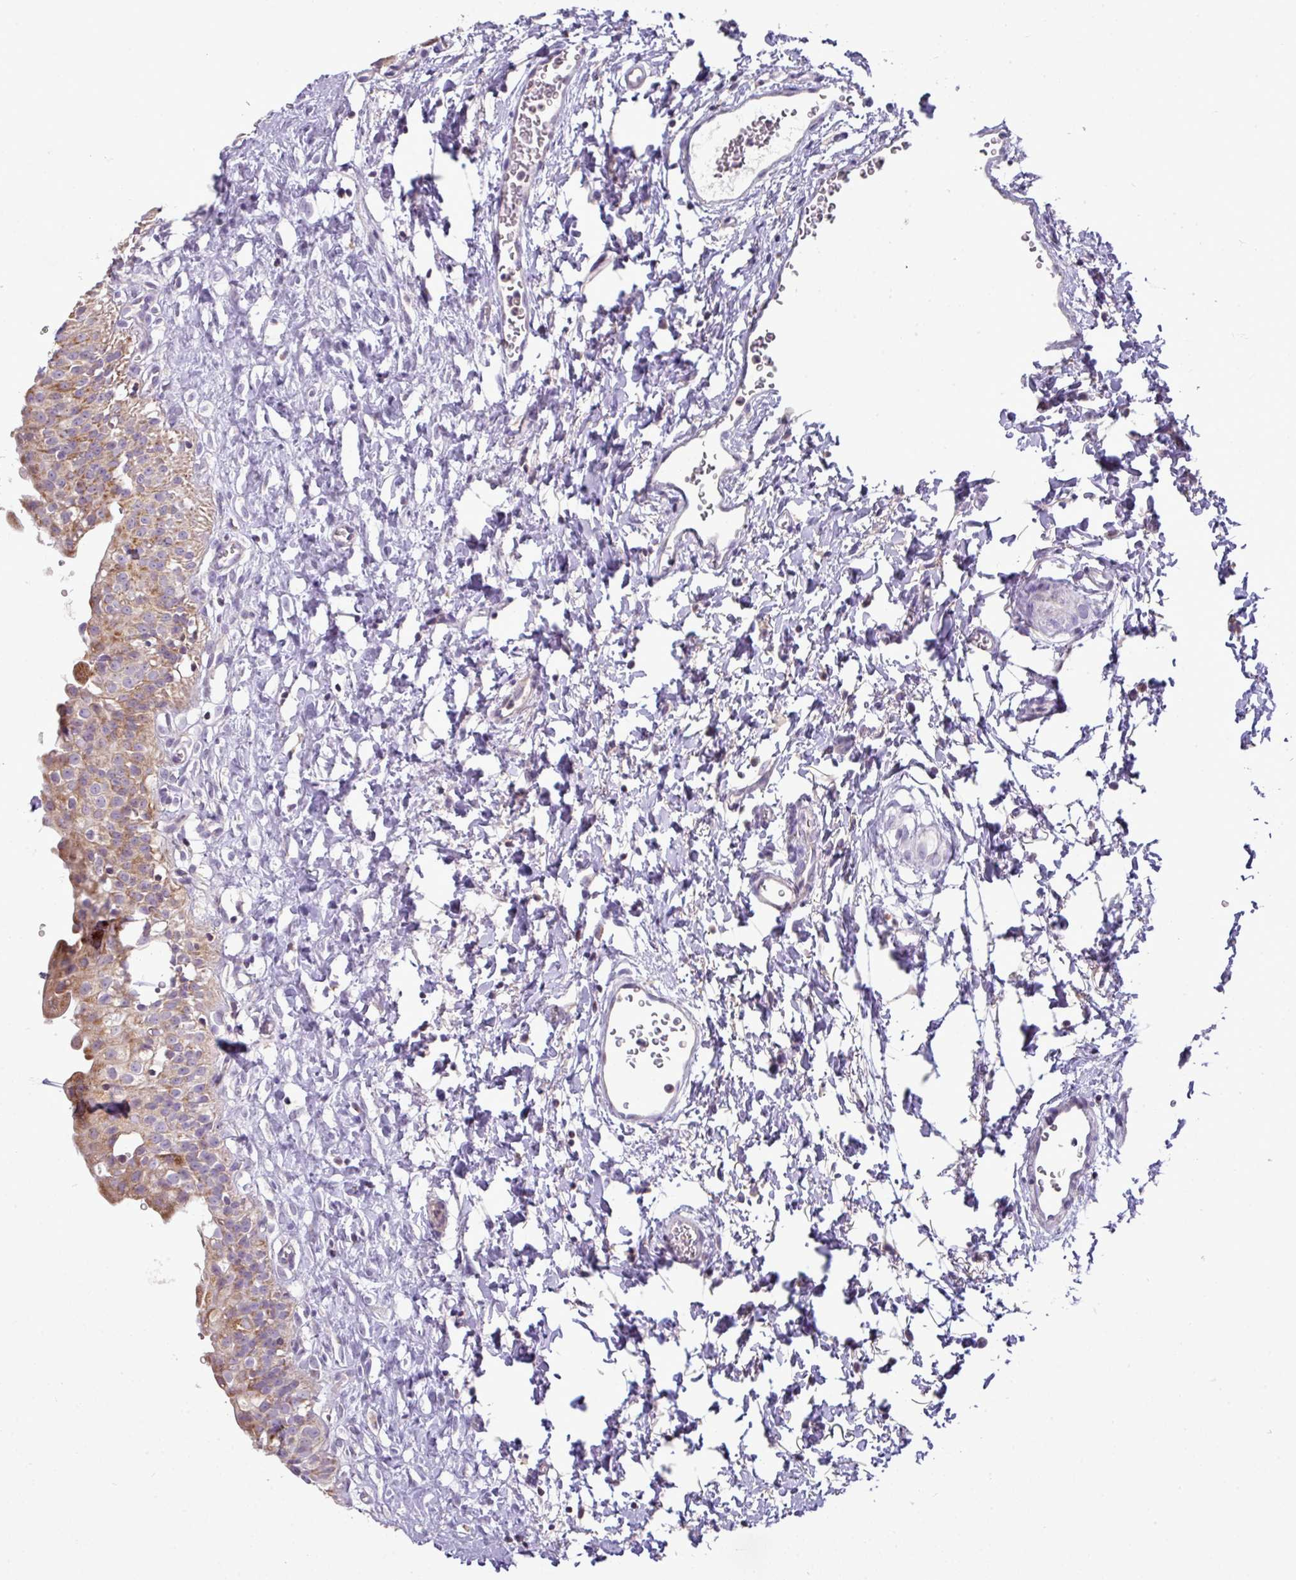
{"staining": {"intensity": "moderate", "quantity": ">75%", "location": "cytoplasmic/membranous"}, "tissue": "urinary bladder", "cell_type": "Urothelial cells", "image_type": "normal", "snomed": [{"axis": "morphology", "description": "Normal tissue, NOS"}, {"axis": "topography", "description": "Urinary bladder"}], "caption": "Immunohistochemistry (IHC) of benign urinary bladder demonstrates medium levels of moderate cytoplasmic/membranous staining in about >75% of urothelial cells. Nuclei are stained in blue.", "gene": "TRAPPC1", "patient": {"sex": "male", "age": 51}}